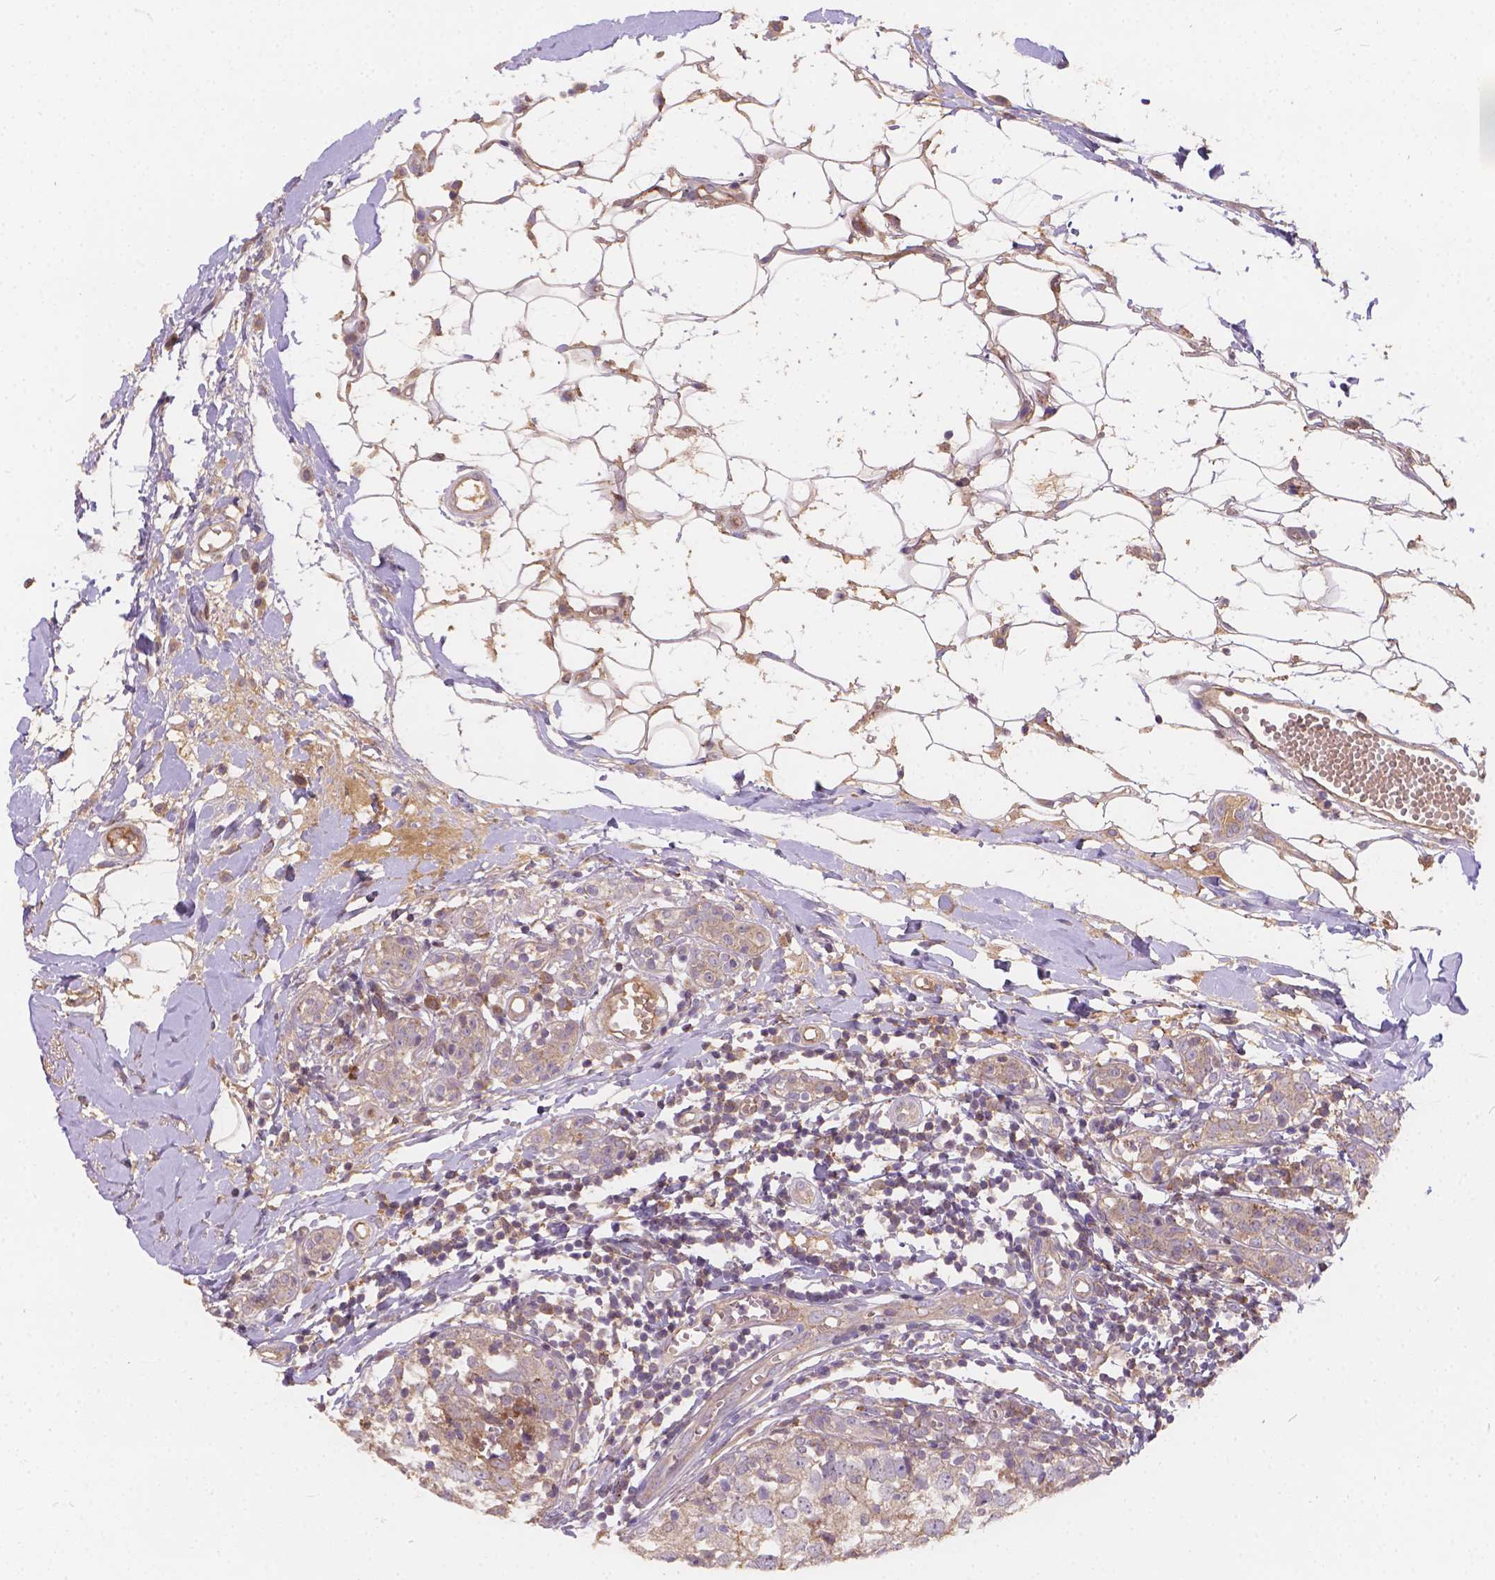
{"staining": {"intensity": "weak", "quantity": ">75%", "location": "cytoplasmic/membranous"}, "tissue": "breast cancer", "cell_type": "Tumor cells", "image_type": "cancer", "snomed": [{"axis": "morphology", "description": "Duct carcinoma"}, {"axis": "topography", "description": "Breast"}], "caption": "Tumor cells show weak cytoplasmic/membranous staining in approximately >75% of cells in breast cancer (invasive ductal carcinoma).", "gene": "CDK10", "patient": {"sex": "female", "age": 30}}